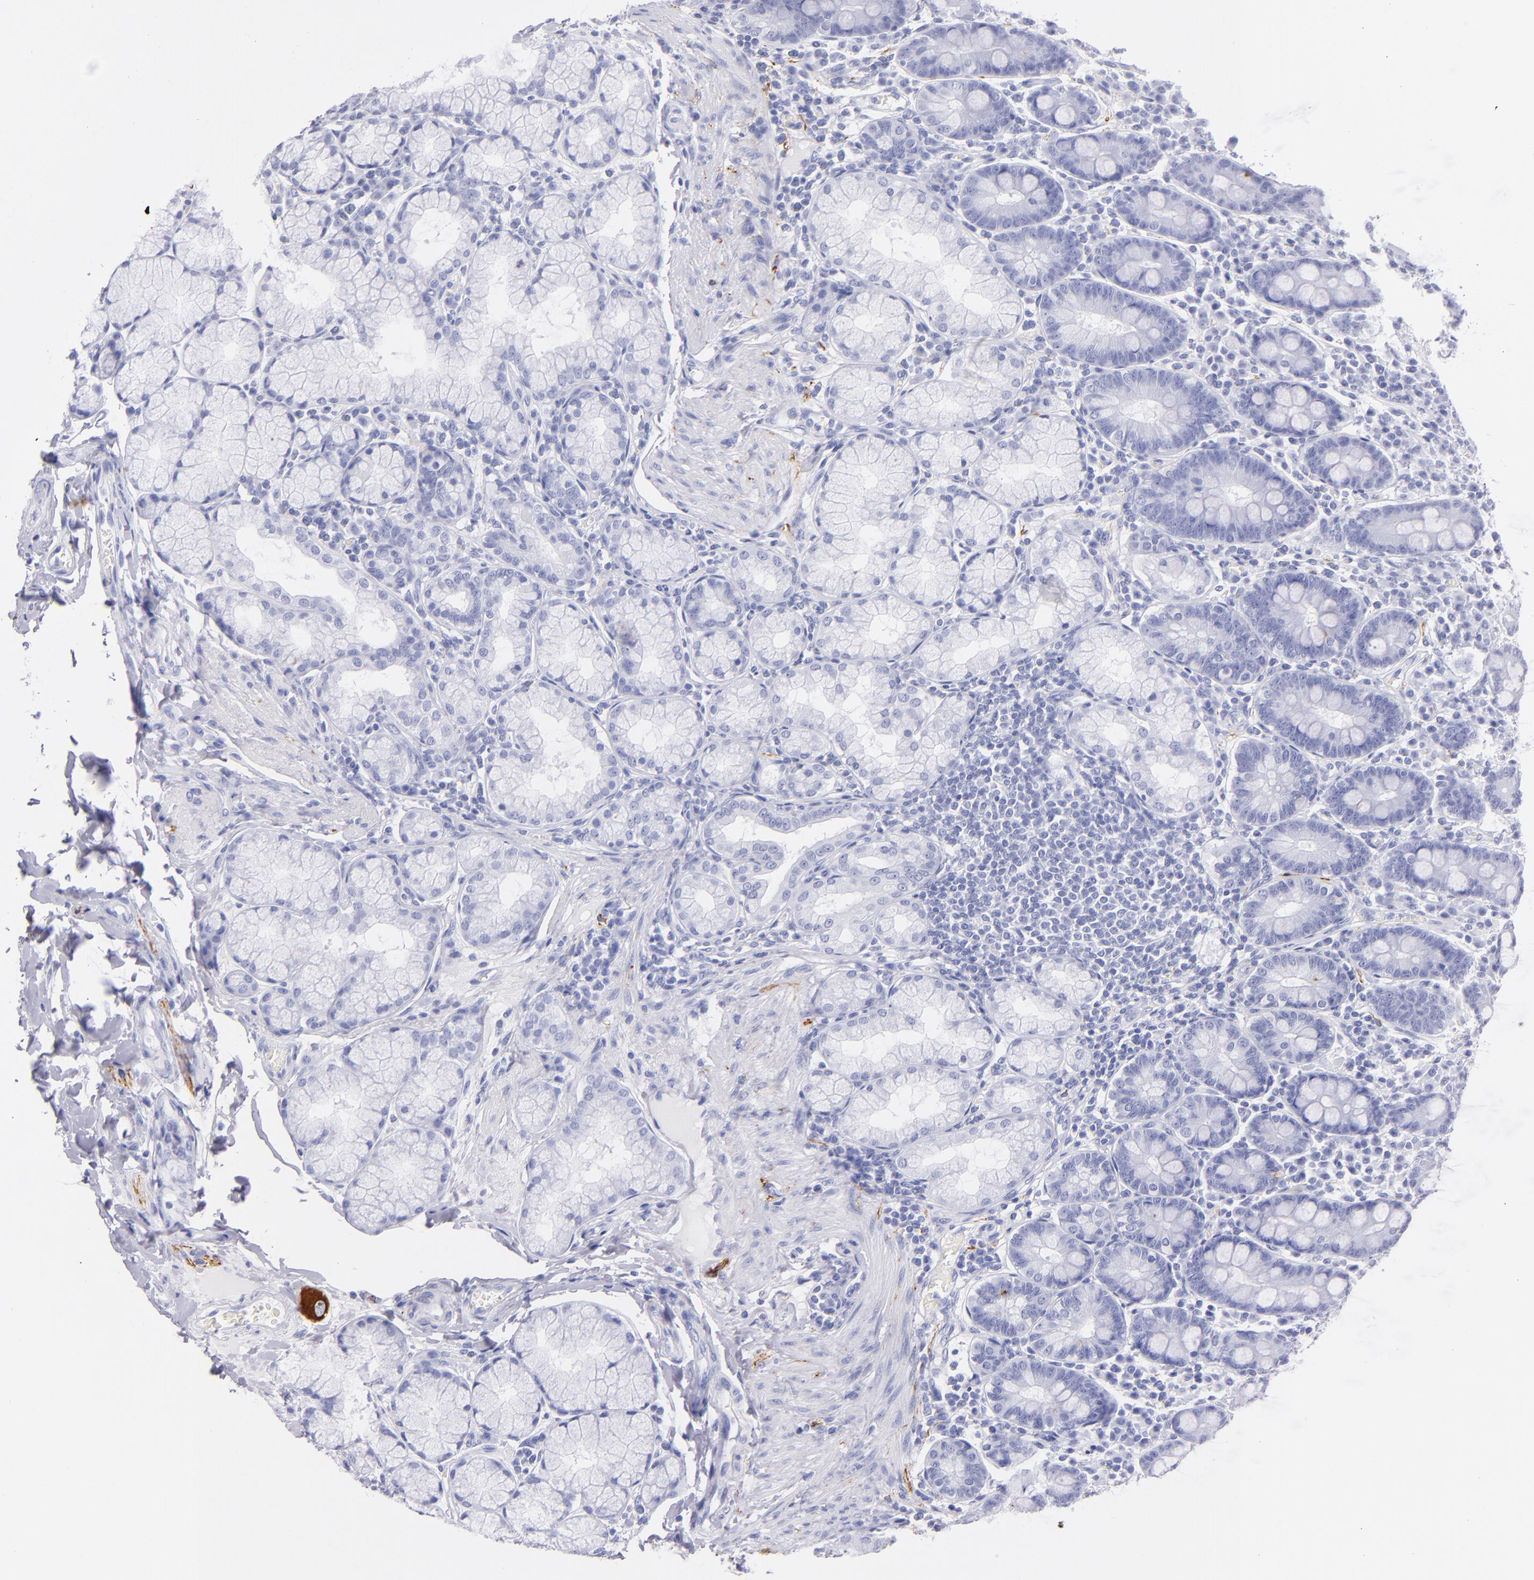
{"staining": {"intensity": "negative", "quantity": "none", "location": "none"}, "tissue": "duodenum", "cell_type": "Glandular cells", "image_type": "normal", "snomed": [{"axis": "morphology", "description": "Normal tissue, NOS"}, {"axis": "topography", "description": "Duodenum"}], "caption": "Immunohistochemistry micrograph of normal human duodenum stained for a protein (brown), which displays no staining in glandular cells. Nuclei are stained in blue.", "gene": "PRPH", "patient": {"sex": "male", "age": 50}}